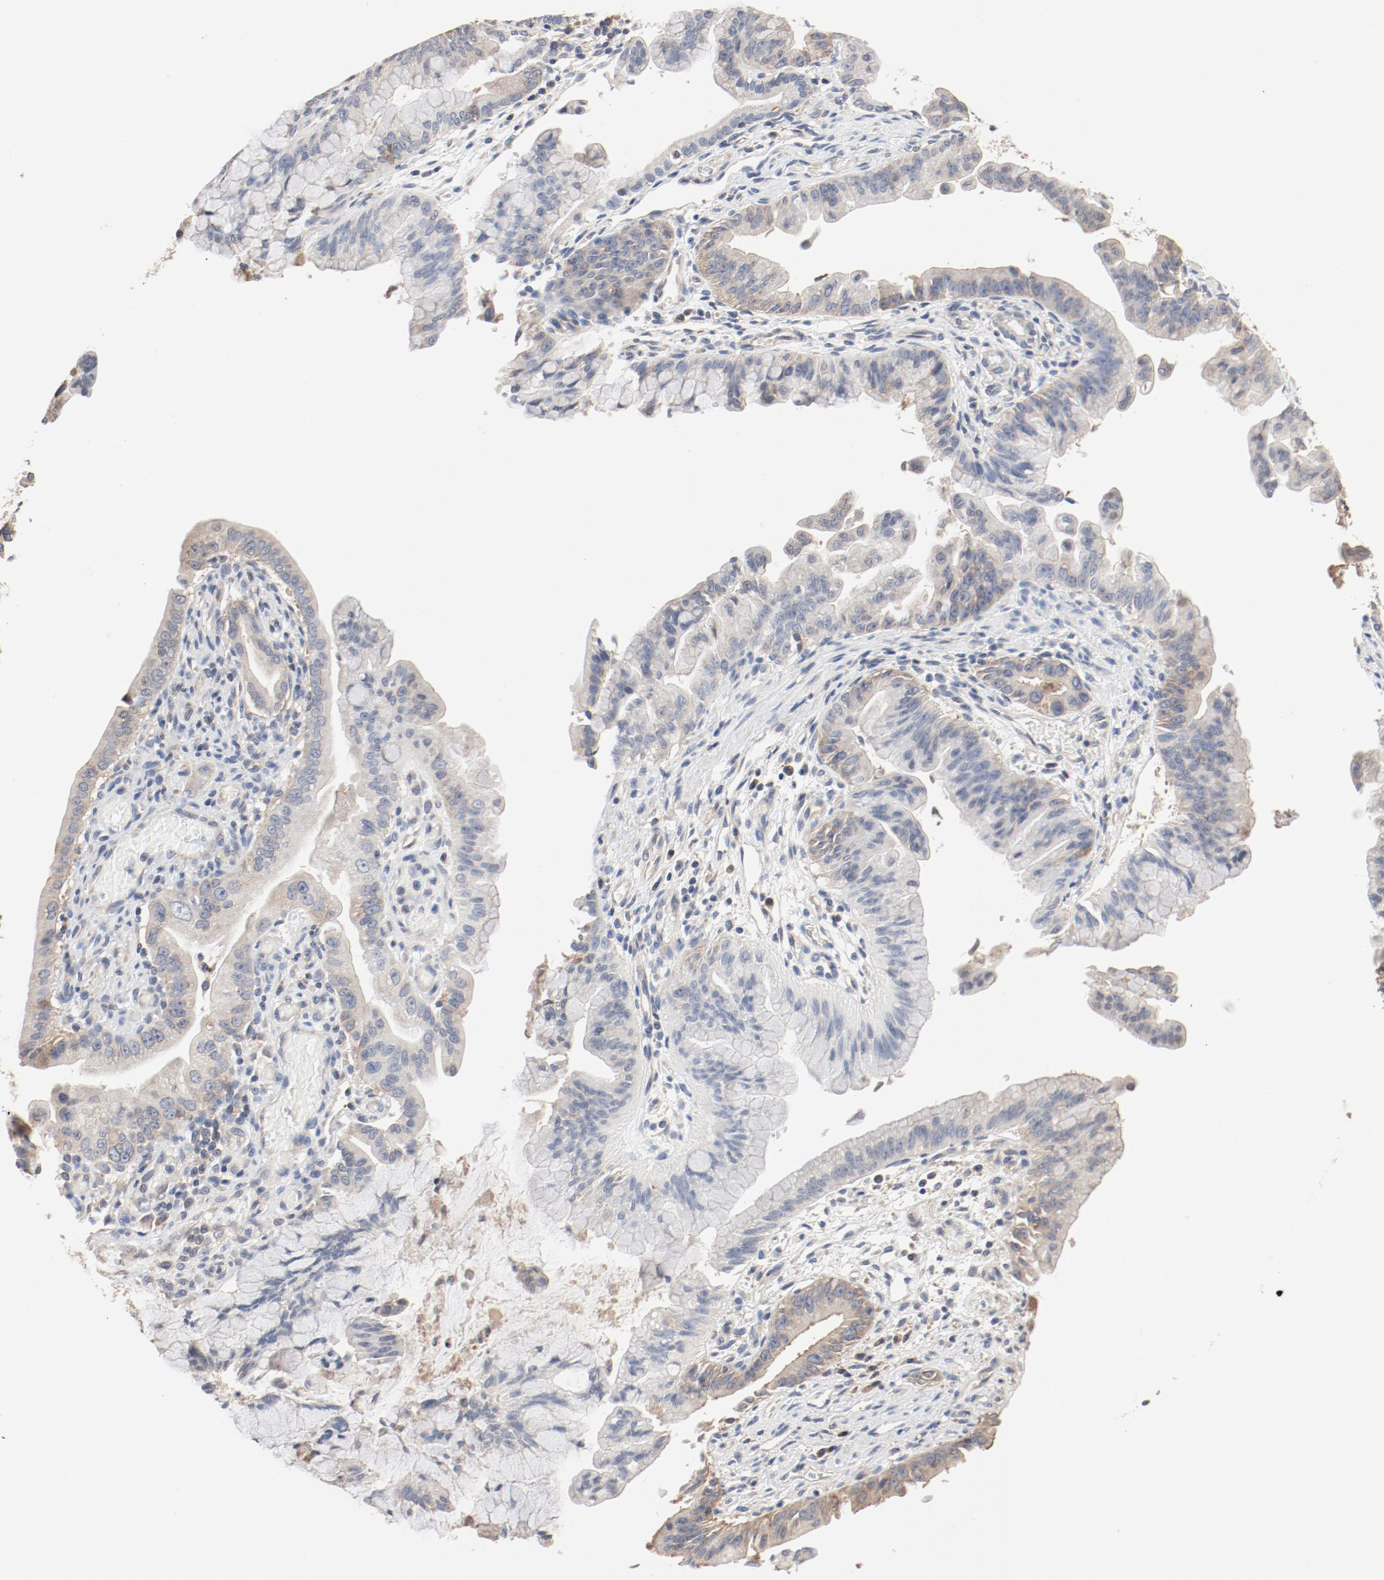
{"staining": {"intensity": "weak", "quantity": "25%-75%", "location": "cytoplasmic/membranous"}, "tissue": "pancreatic cancer", "cell_type": "Tumor cells", "image_type": "cancer", "snomed": [{"axis": "morphology", "description": "Adenocarcinoma, NOS"}, {"axis": "topography", "description": "Pancreas"}], "caption": "A low amount of weak cytoplasmic/membranous staining is present in approximately 25%-75% of tumor cells in pancreatic cancer tissue.", "gene": "RPS6", "patient": {"sex": "male", "age": 59}}